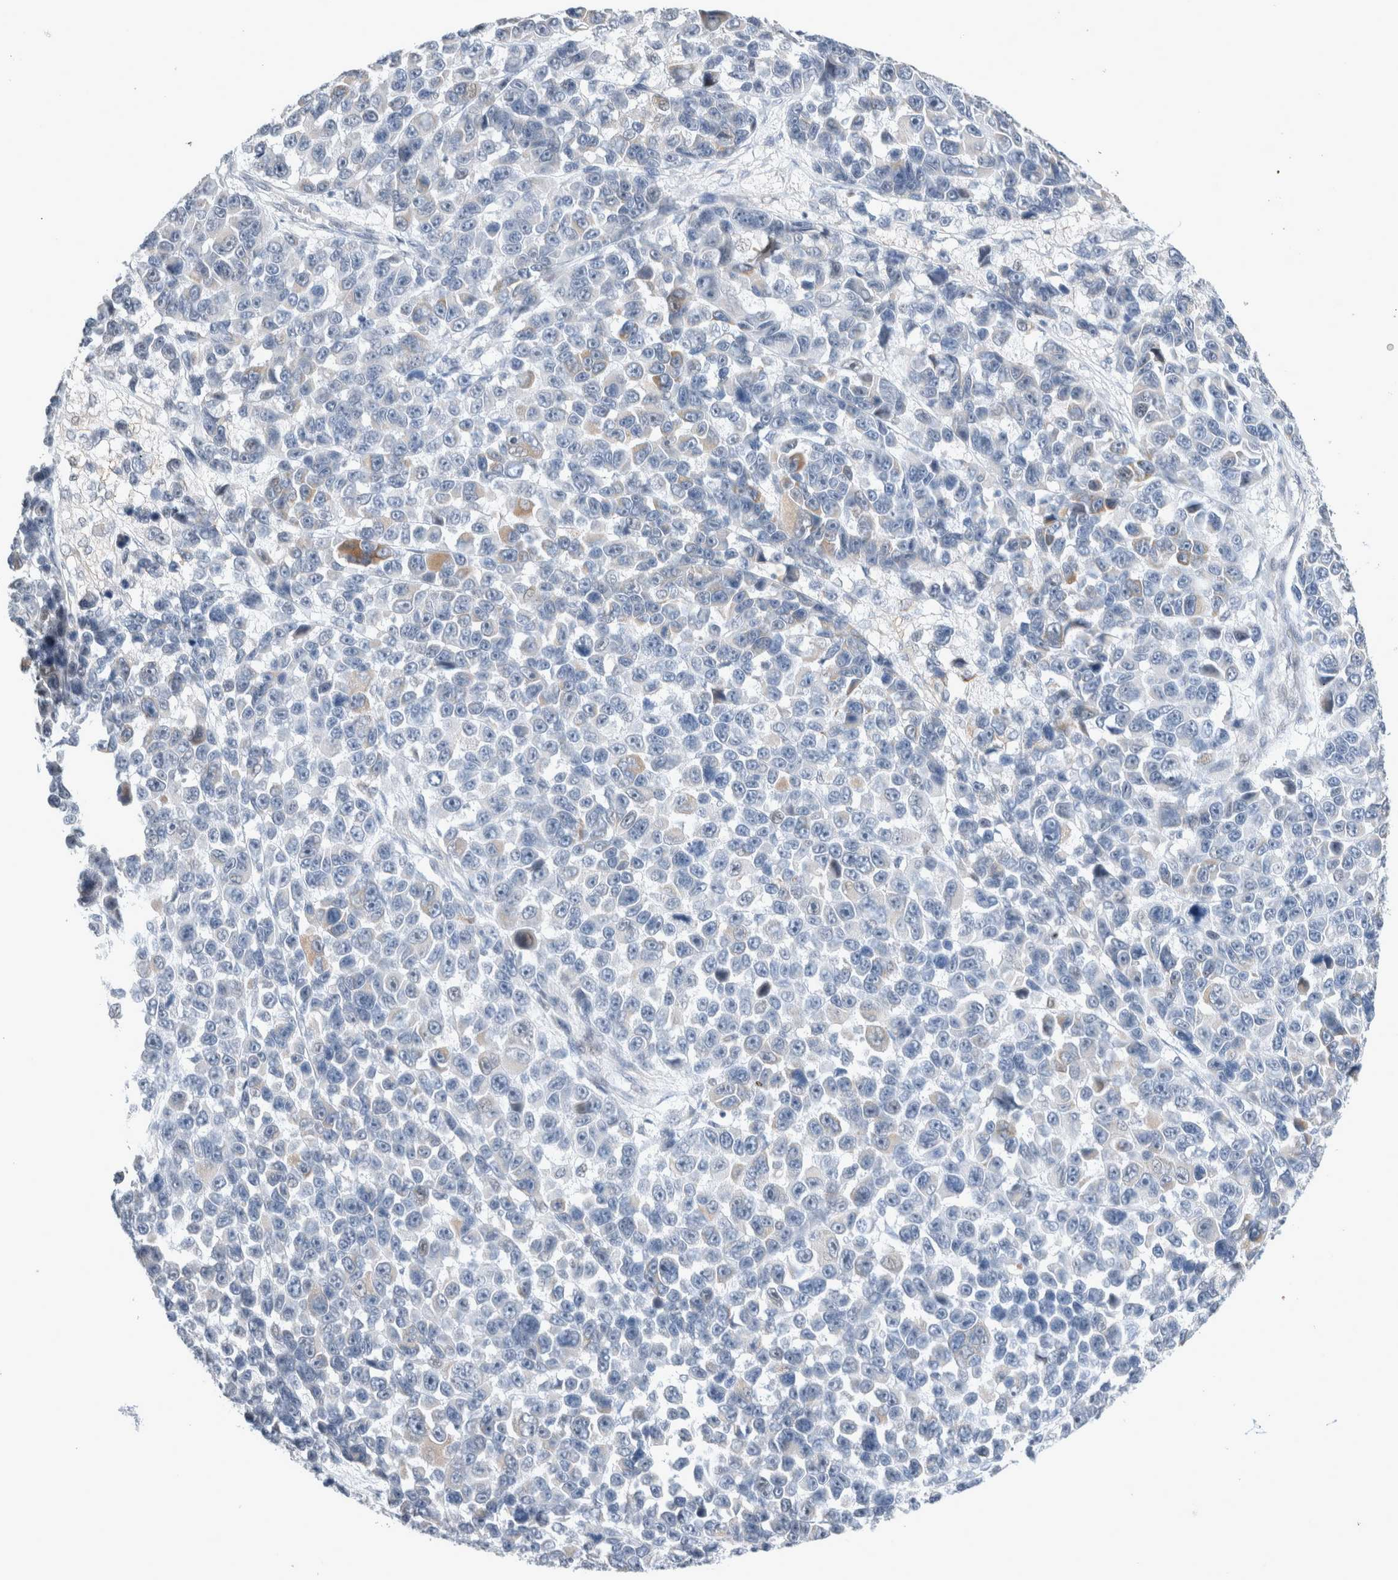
{"staining": {"intensity": "negative", "quantity": "none", "location": "none"}, "tissue": "melanoma", "cell_type": "Tumor cells", "image_type": "cancer", "snomed": [{"axis": "morphology", "description": "Malignant melanoma, NOS"}, {"axis": "topography", "description": "Skin"}], "caption": "The immunohistochemistry (IHC) photomicrograph has no significant positivity in tumor cells of malignant melanoma tissue.", "gene": "AGMAT", "patient": {"sex": "male", "age": 53}}